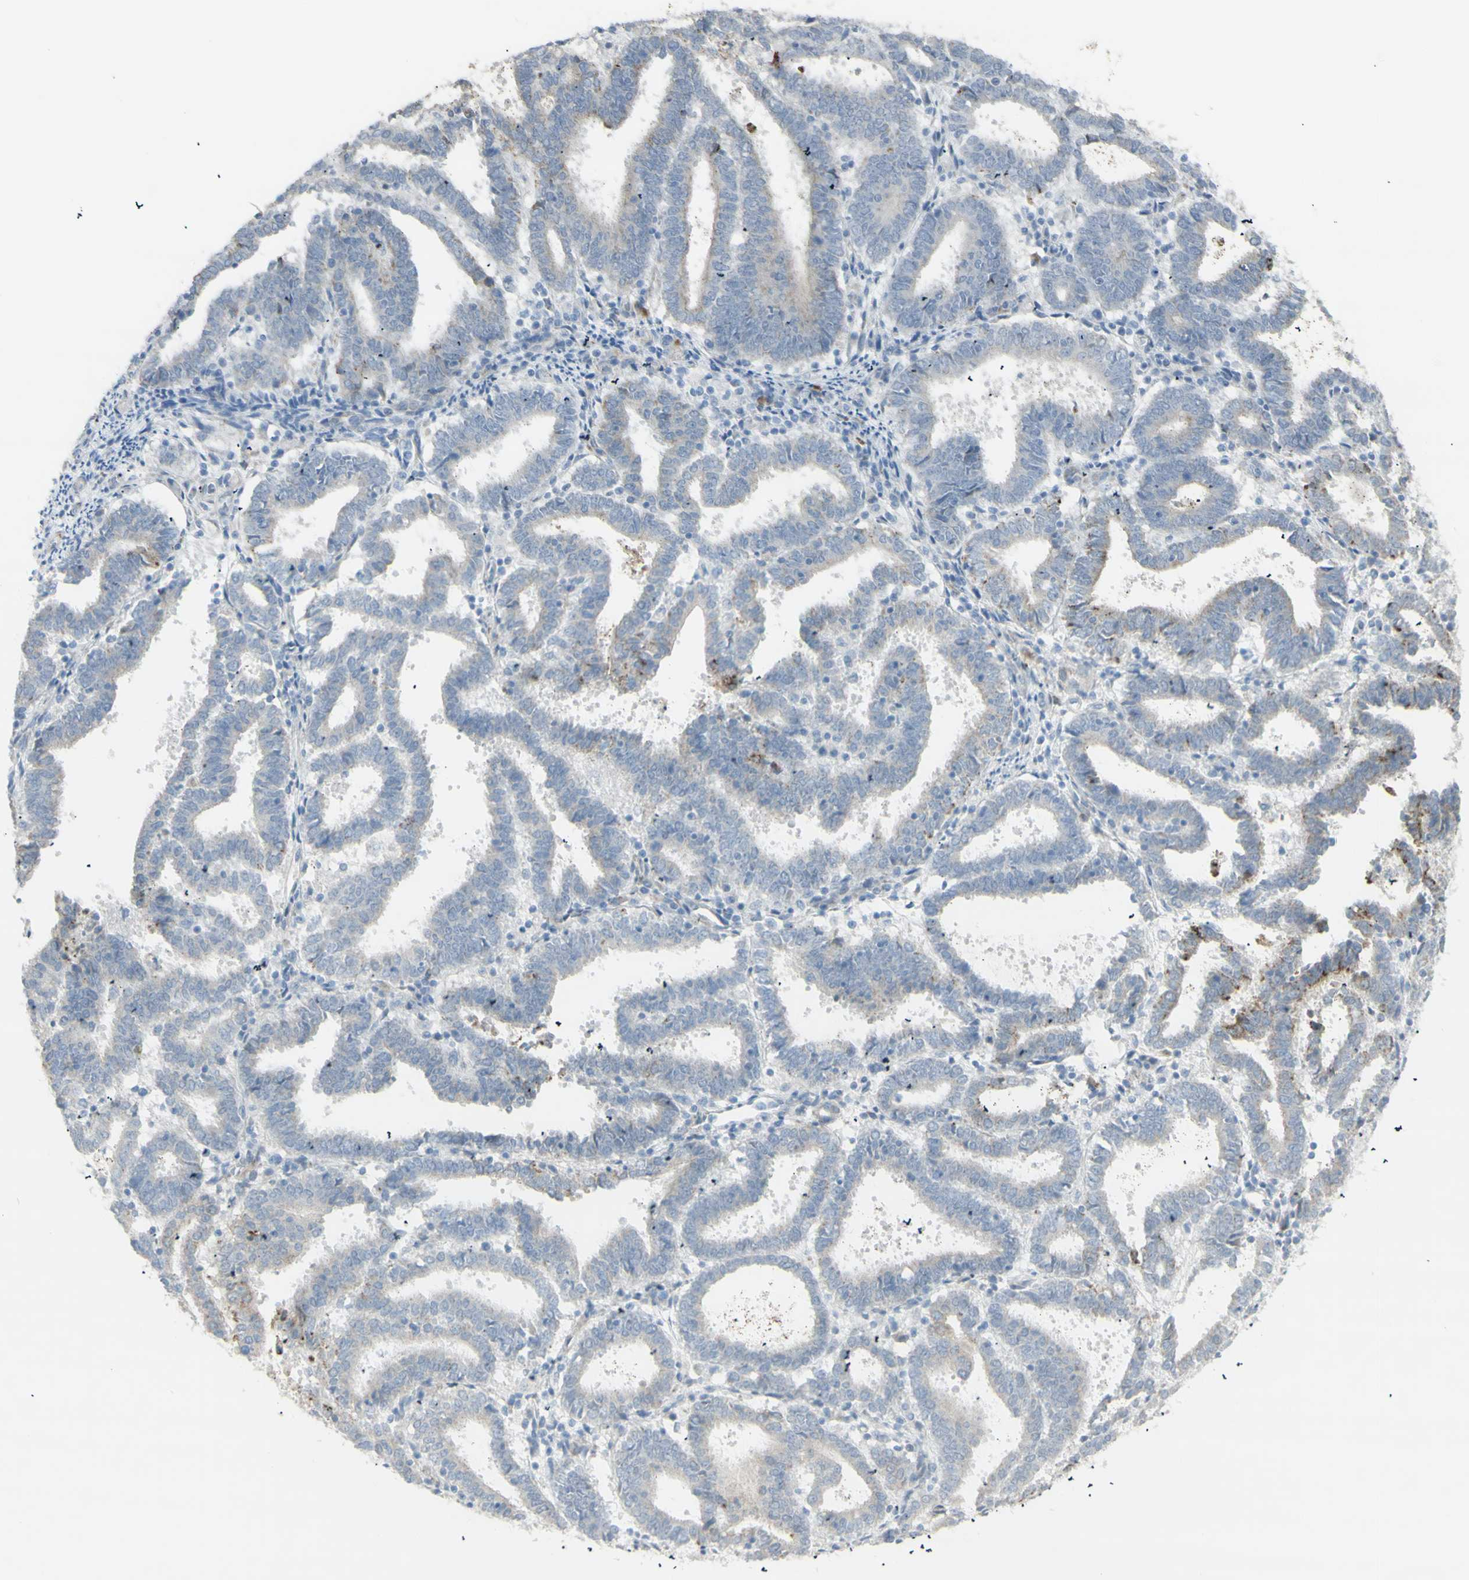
{"staining": {"intensity": "moderate", "quantity": "<25%", "location": "cytoplasmic/membranous"}, "tissue": "endometrial cancer", "cell_type": "Tumor cells", "image_type": "cancer", "snomed": [{"axis": "morphology", "description": "Adenocarcinoma, NOS"}, {"axis": "topography", "description": "Uterus"}], "caption": "Approximately <25% of tumor cells in human endometrial cancer demonstrate moderate cytoplasmic/membranous protein expression as visualized by brown immunohistochemical staining.", "gene": "NDST4", "patient": {"sex": "female", "age": 83}}